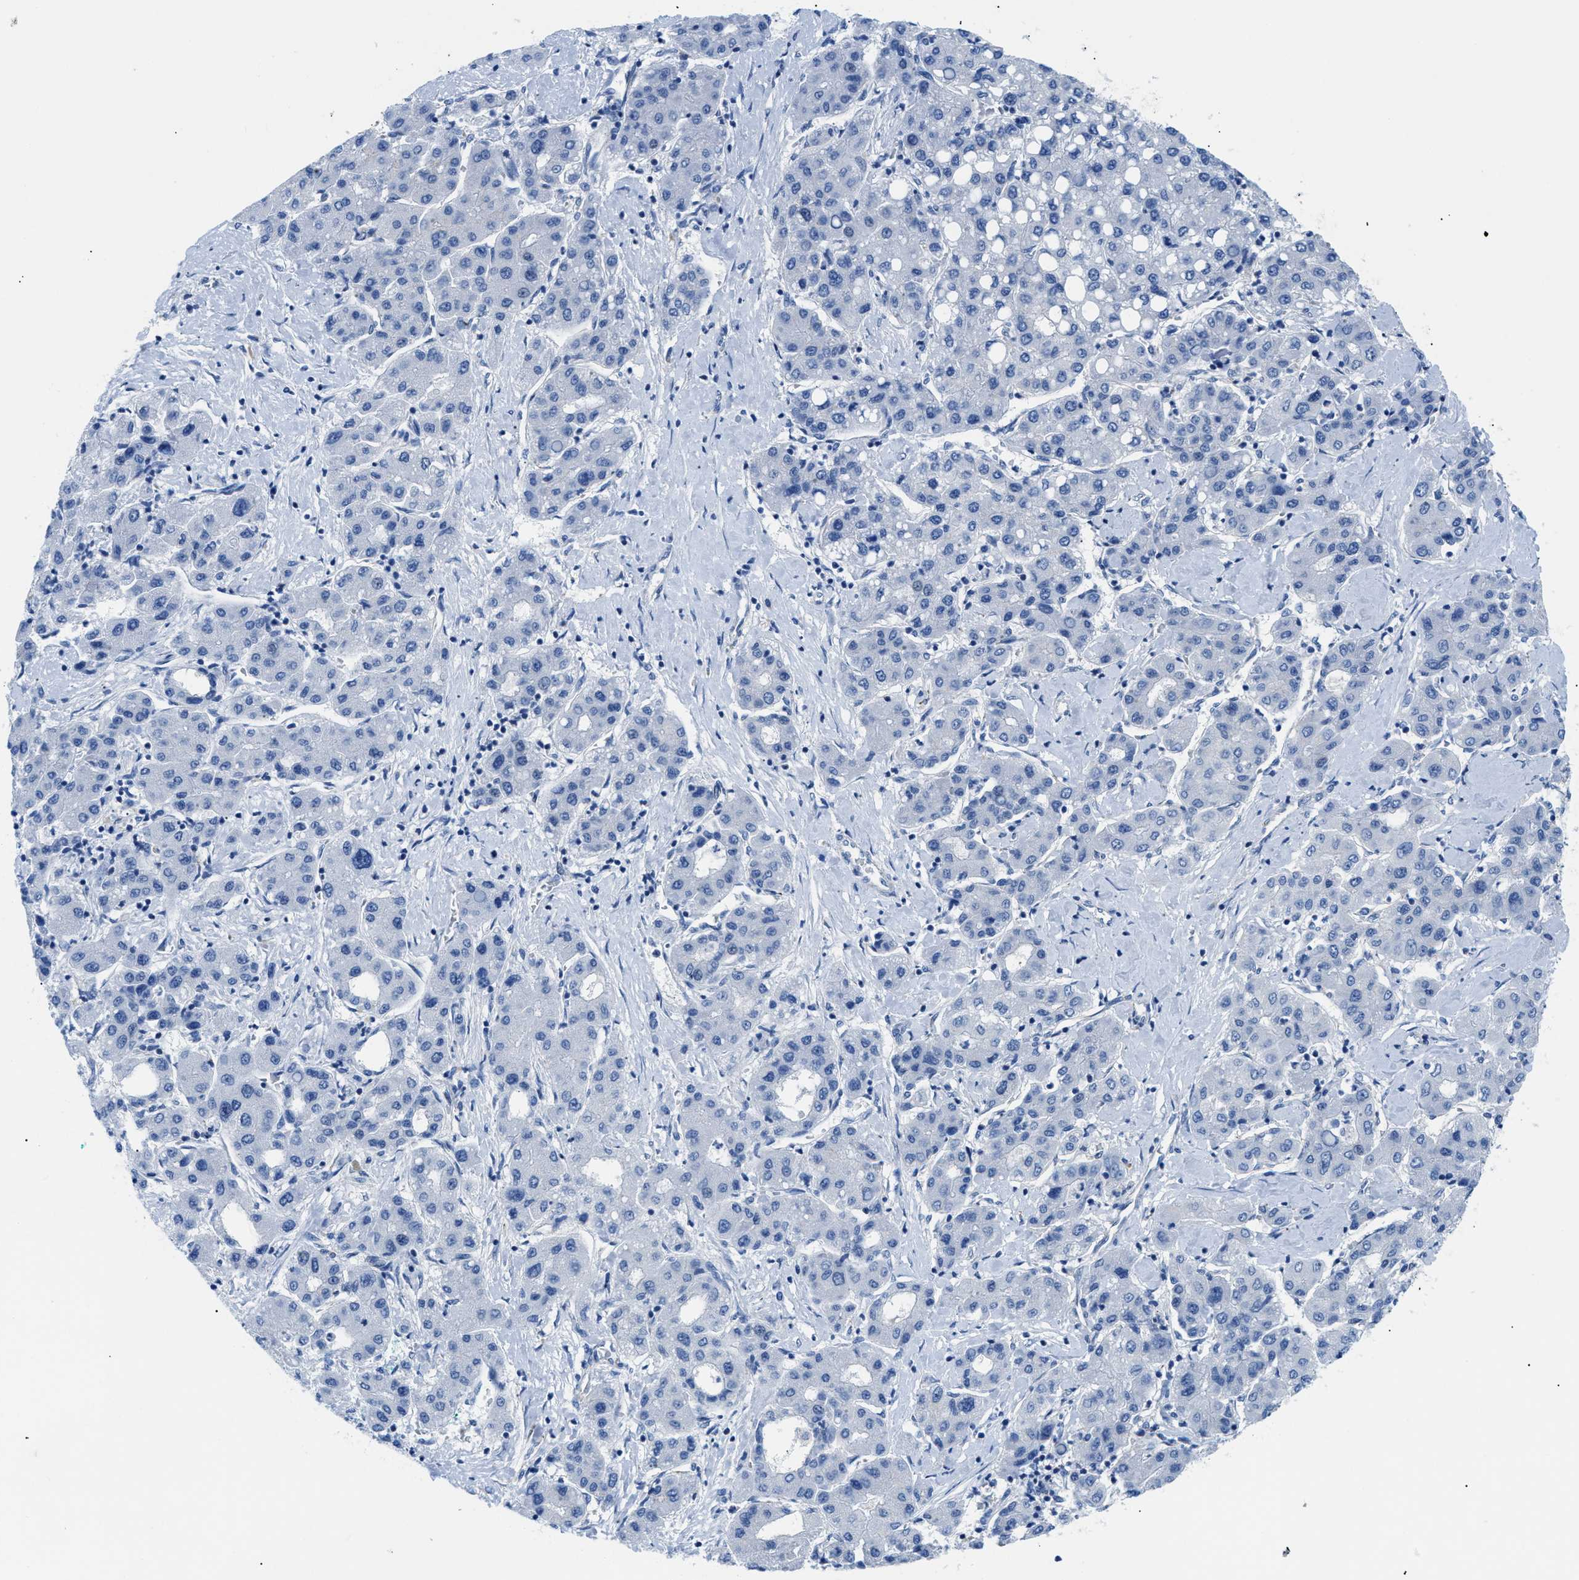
{"staining": {"intensity": "negative", "quantity": "none", "location": "none"}, "tissue": "liver cancer", "cell_type": "Tumor cells", "image_type": "cancer", "snomed": [{"axis": "morphology", "description": "Carcinoma, Hepatocellular, NOS"}, {"axis": "topography", "description": "Liver"}], "caption": "Immunohistochemistry (IHC) micrograph of liver cancer (hepatocellular carcinoma) stained for a protein (brown), which reveals no positivity in tumor cells.", "gene": "FDCSP", "patient": {"sex": "male", "age": 65}}